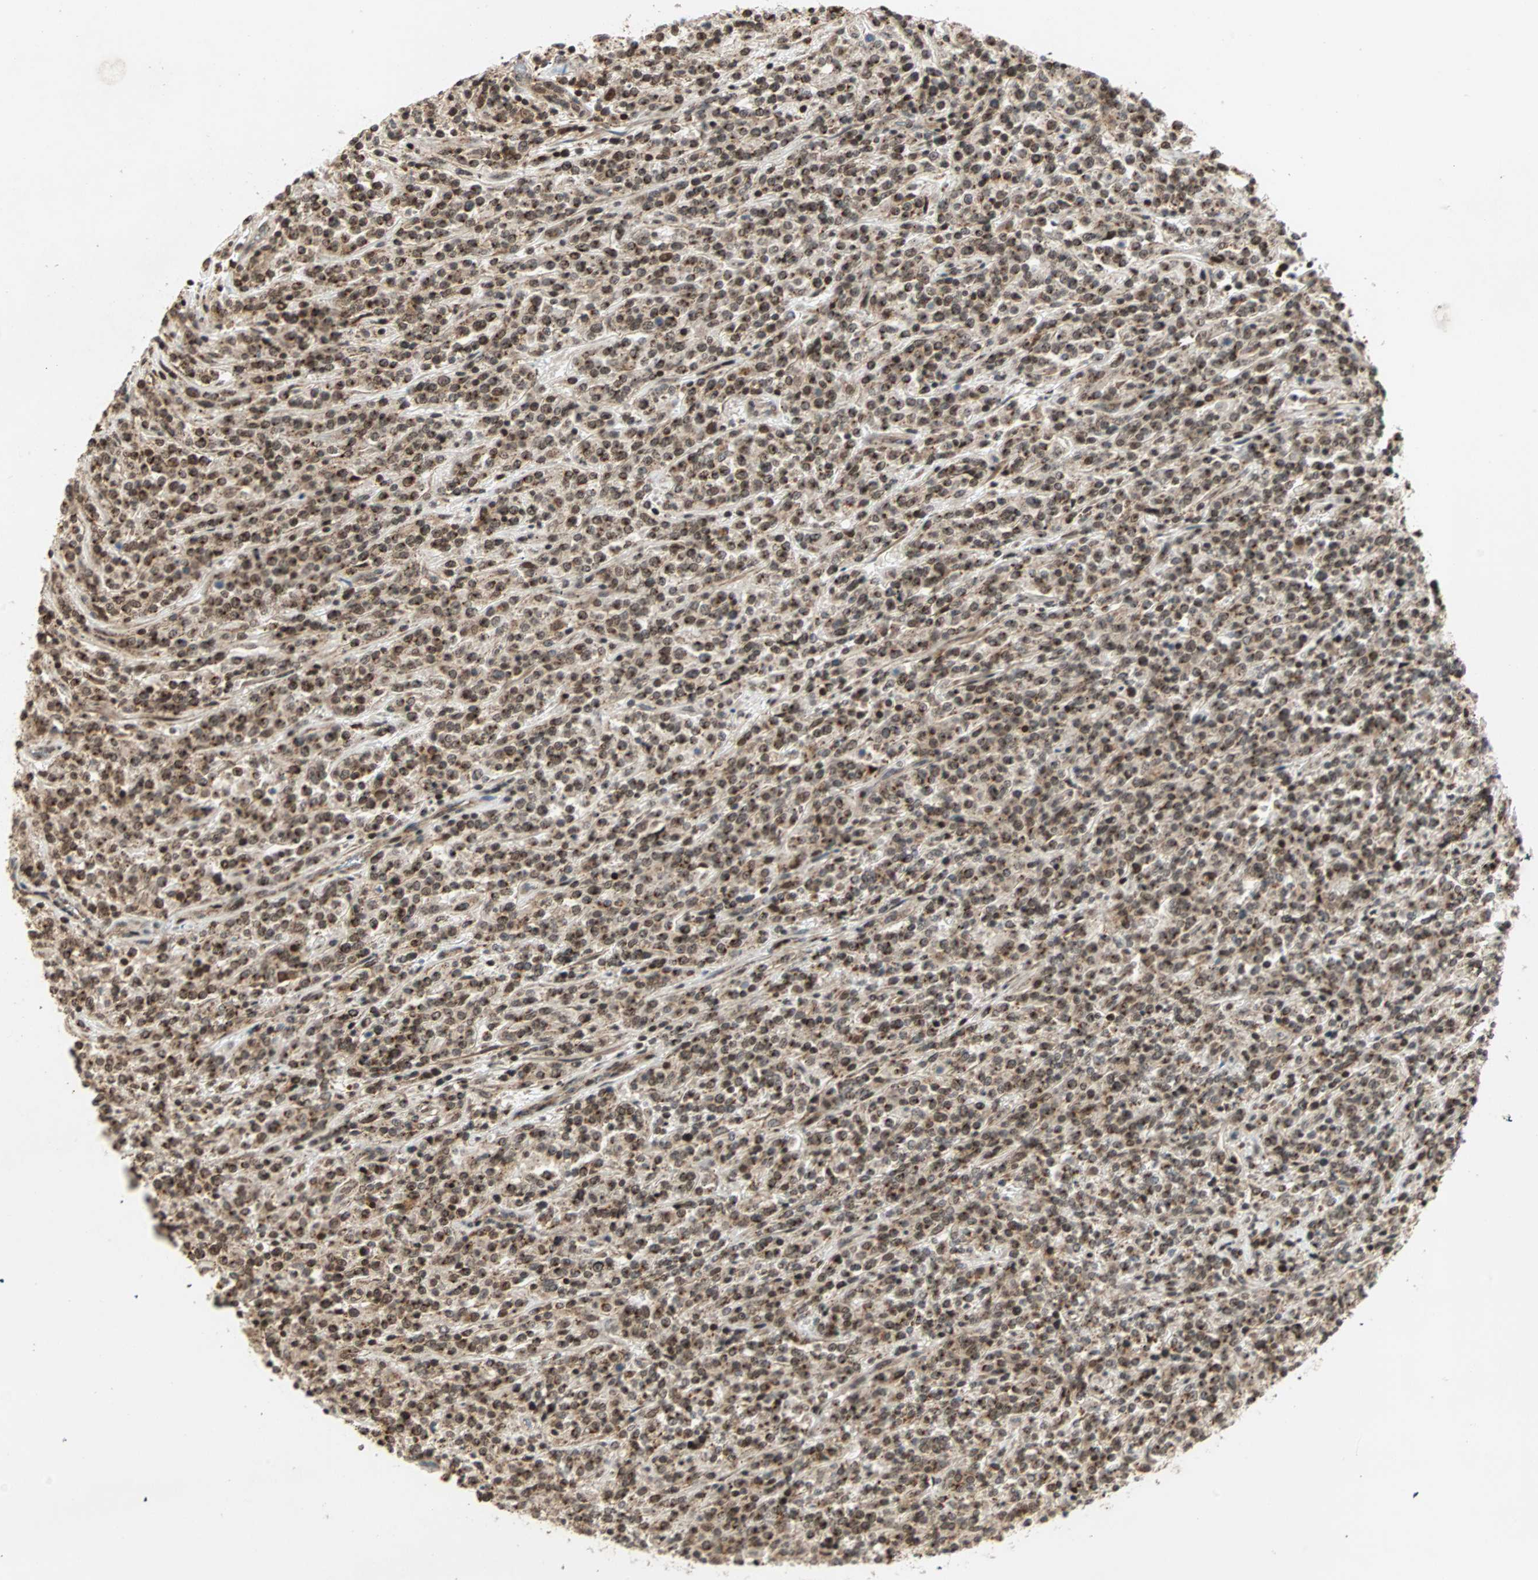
{"staining": {"intensity": "strong", "quantity": ">75%", "location": "nuclear"}, "tissue": "lymphoma", "cell_type": "Tumor cells", "image_type": "cancer", "snomed": [{"axis": "morphology", "description": "Malignant lymphoma, non-Hodgkin's type, High grade"}, {"axis": "topography", "description": "Soft tissue"}], "caption": "A micrograph showing strong nuclear positivity in approximately >75% of tumor cells in high-grade malignant lymphoma, non-Hodgkin's type, as visualized by brown immunohistochemical staining.", "gene": "ZBED9", "patient": {"sex": "male", "age": 18}}